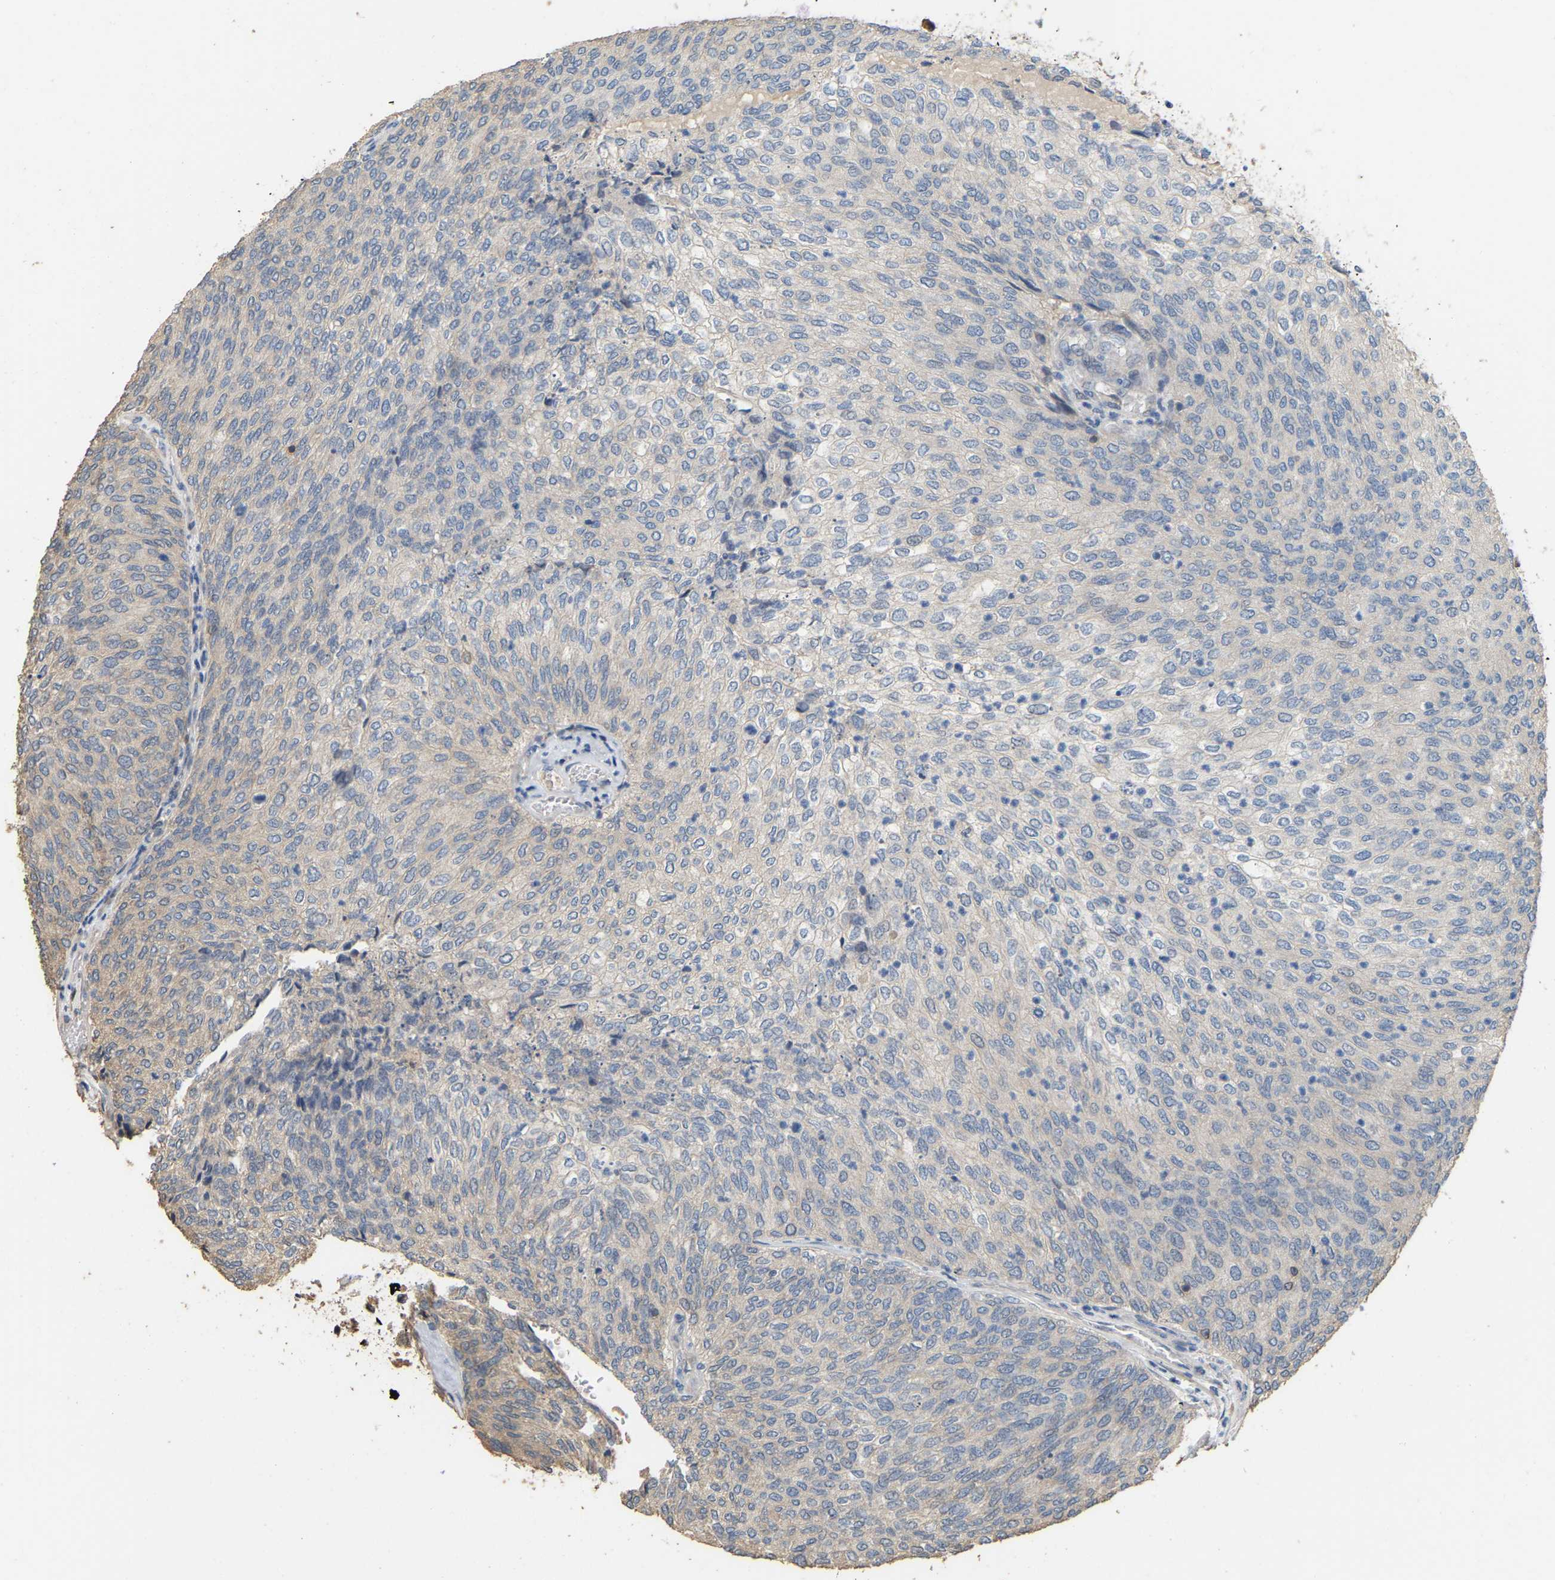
{"staining": {"intensity": "weak", "quantity": "<25%", "location": "cytoplasmic/membranous"}, "tissue": "urothelial cancer", "cell_type": "Tumor cells", "image_type": "cancer", "snomed": [{"axis": "morphology", "description": "Urothelial carcinoma, Low grade"}, {"axis": "topography", "description": "Urinary bladder"}], "caption": "Tumor cells show no significant protein expression in urothelial carcinoma (low-grade). (Stains: DAB immunohistochemistry (IHC) with hematoxylin counter stain, Microscopy: brightfield microscopy at high magnification).", "gene": "NCS1", "patient": {"sex": "female", "age": 79}}